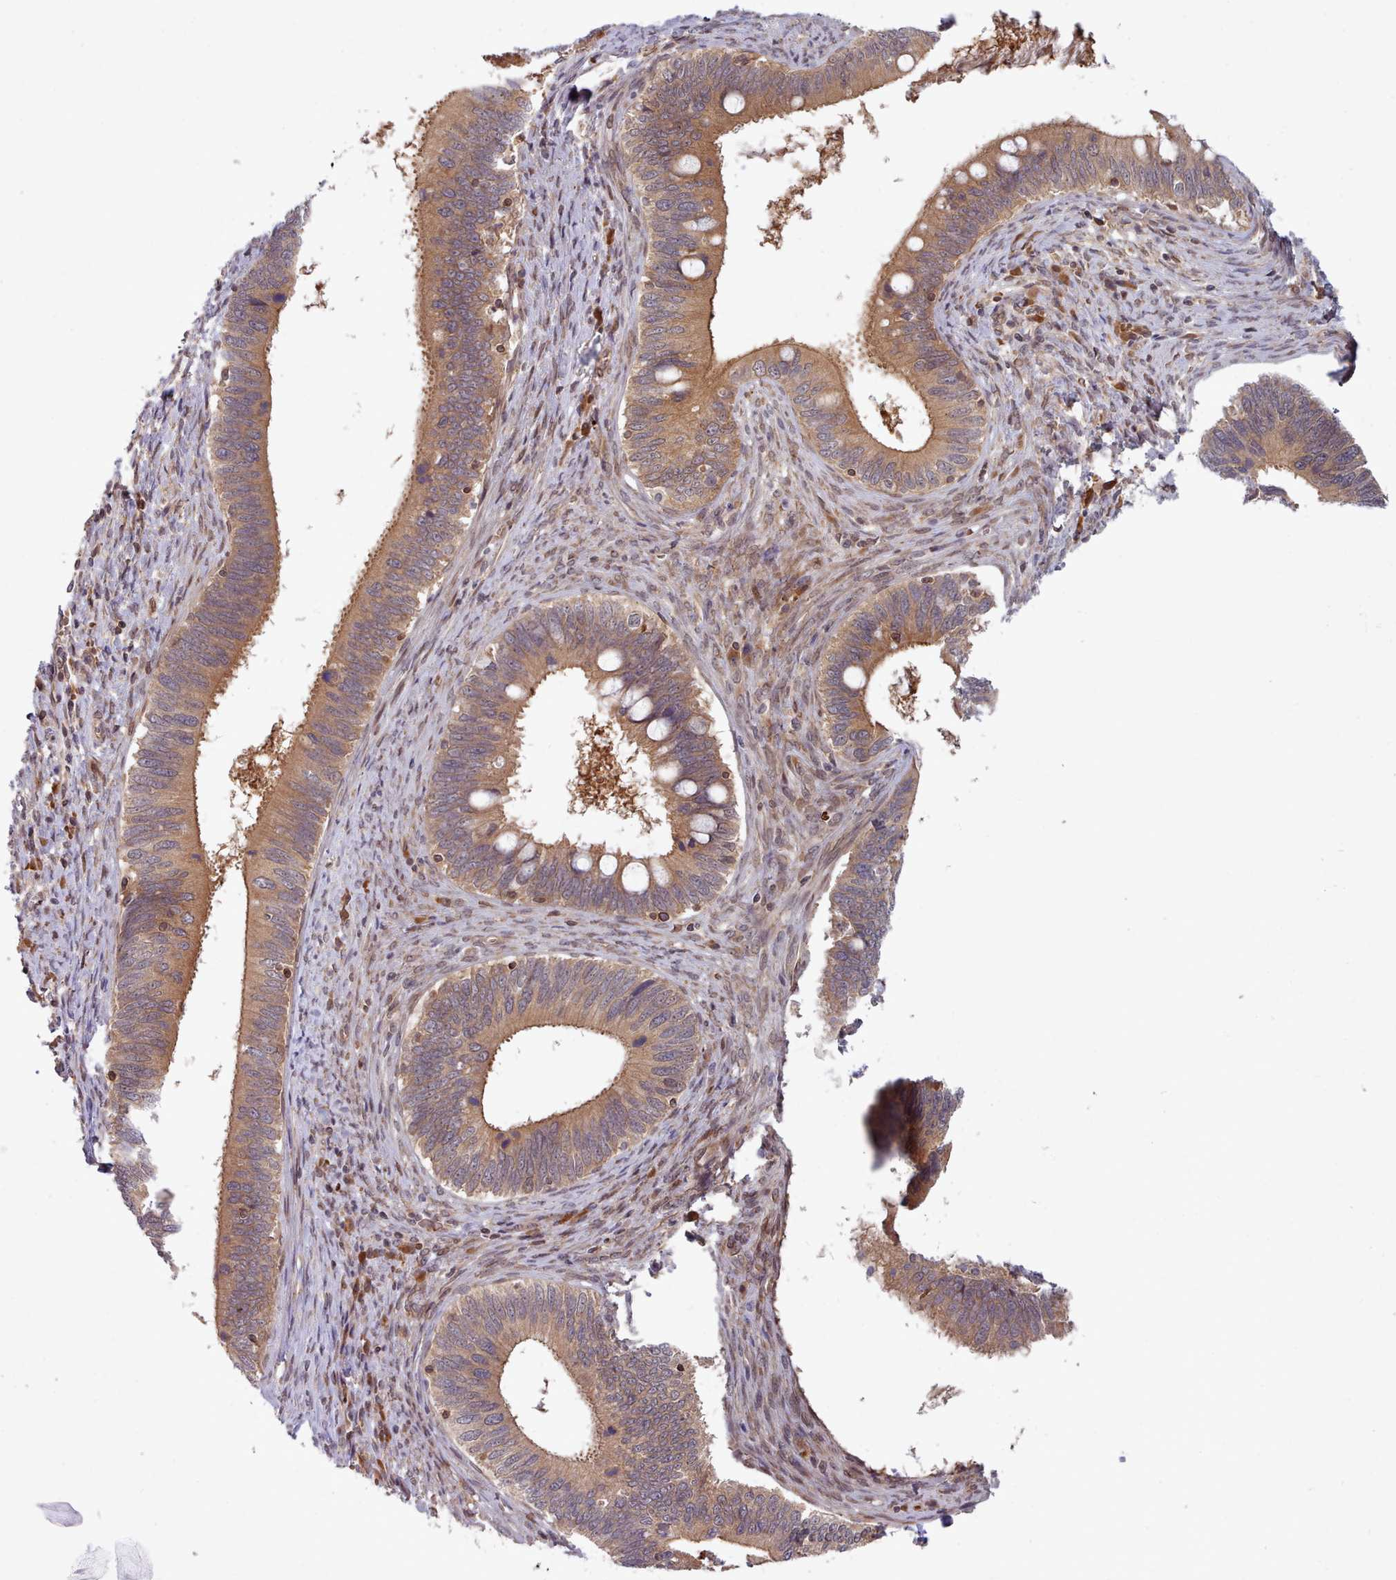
{"staining": {"intensity": "moderate", "quantity": ">75%", "location": "cytoplasmic/membranous"}, "tissue": "cervical cancer", "cell_type": "Tumor cells", "image_type": "cancer", "snomed": [{"axis": "morphology", "description": "Adenocarcinoma, NOS"}, {"axis": "topography", "description": "Cervix"}], "caption": "Cervical cancer (adenocarcinoma) was stained to show a protein in brown. There is medium levels of moderate cytoplasmic/membranous staining in approximately >75% of tumor cells.", "gene": "UBE2G1", "patient": {"sex": "female", "age": 42}}